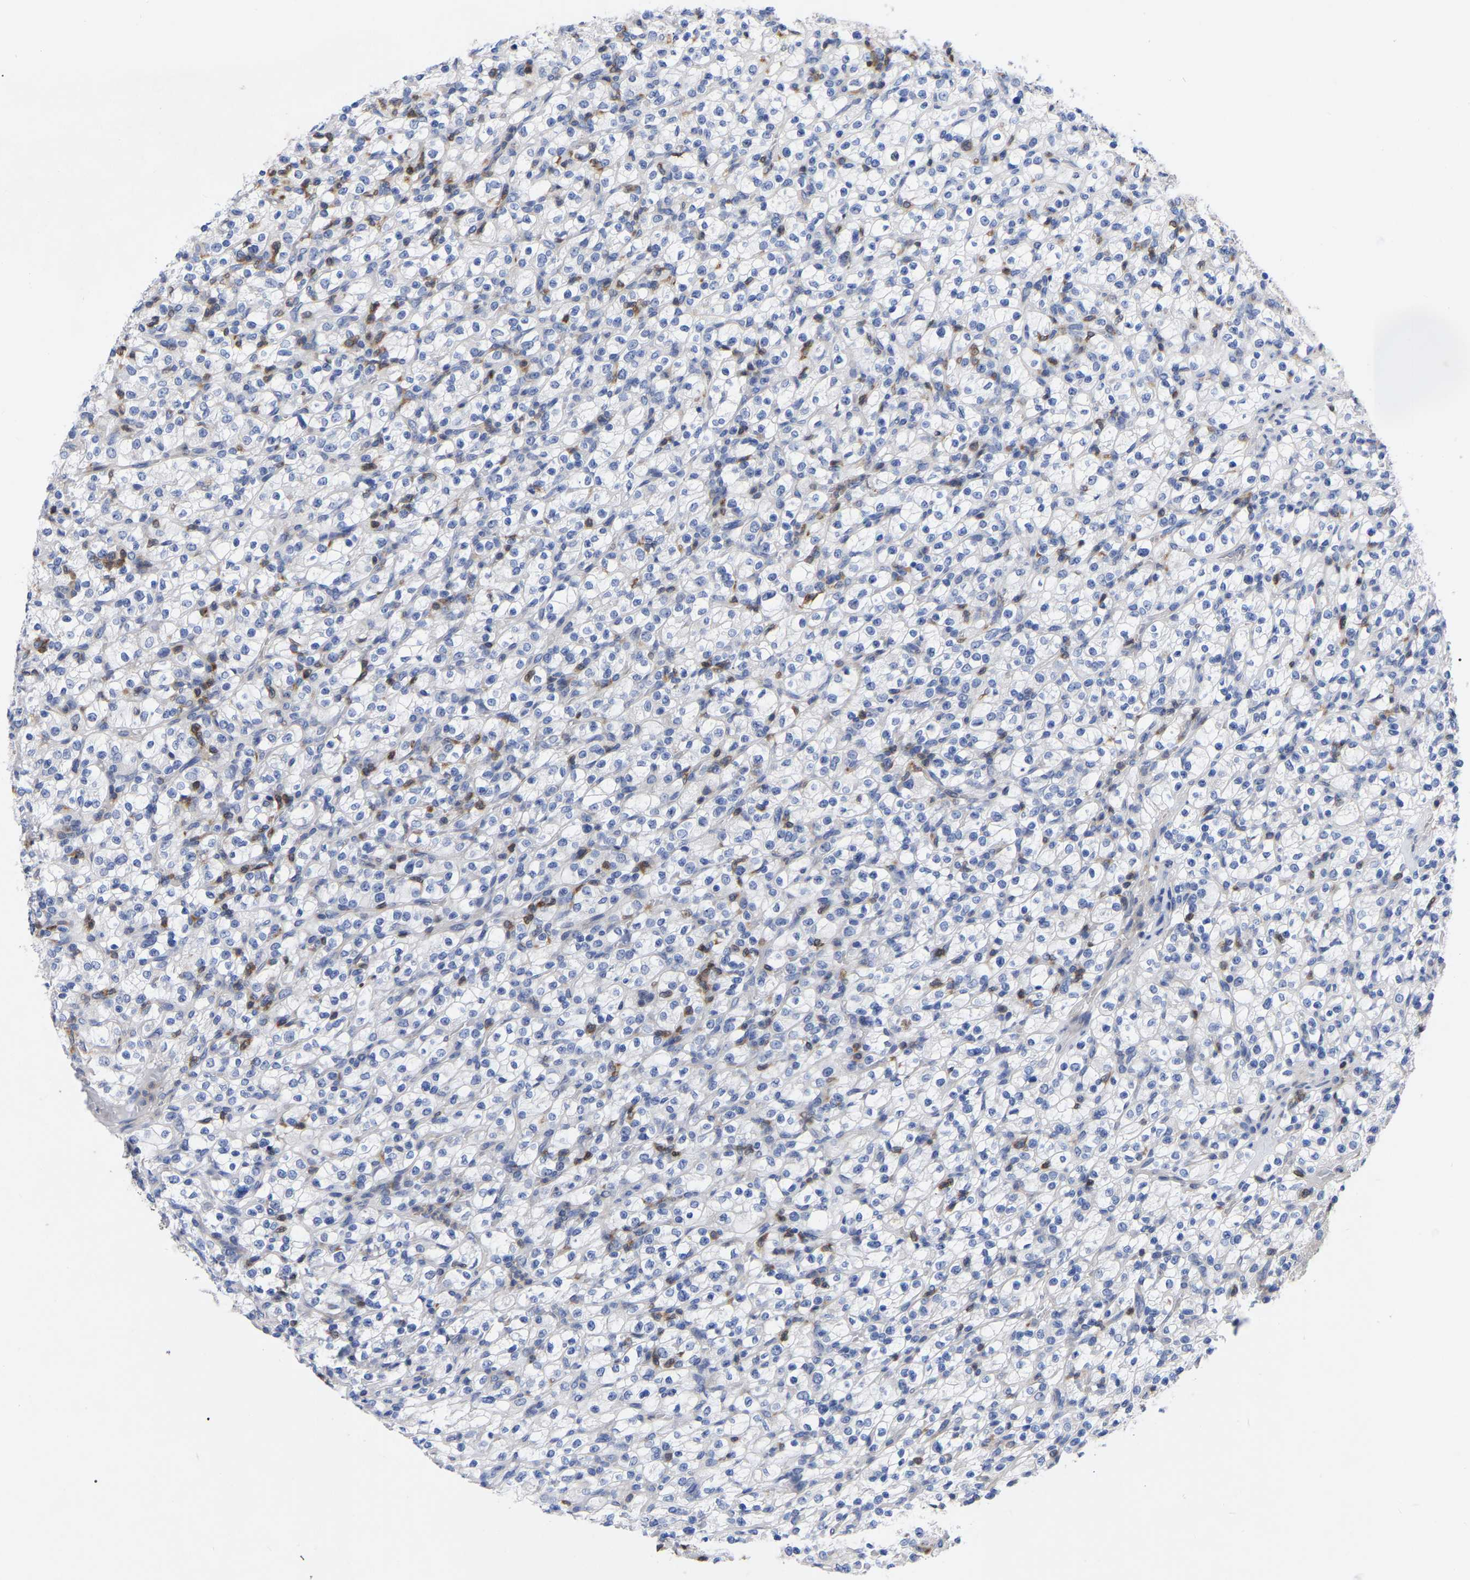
{"staining": {"intensity": "negative", "quantity": "none", "location": "none"}, "tissue": "renal cancer", "cell_type": "Tumor cells", "image_type": "cancer", "snomed": [{"axis": "morphology", "description": "Normal tissue, NOS"}, {"axis": "morphology", "description": "Adenocarcinoma, NOS"}, {"axis": "topography", "description": "Kidney"}], "caption": "Protein analysis of renal cancer (adenocarcinoma) displays no significant expression in tumor cells. (DAB immunohistochemistry (IHC) with hematoxylin counter stain).", "gene": "PTPN7", "patient": {"sex": "female", "age": 72}}